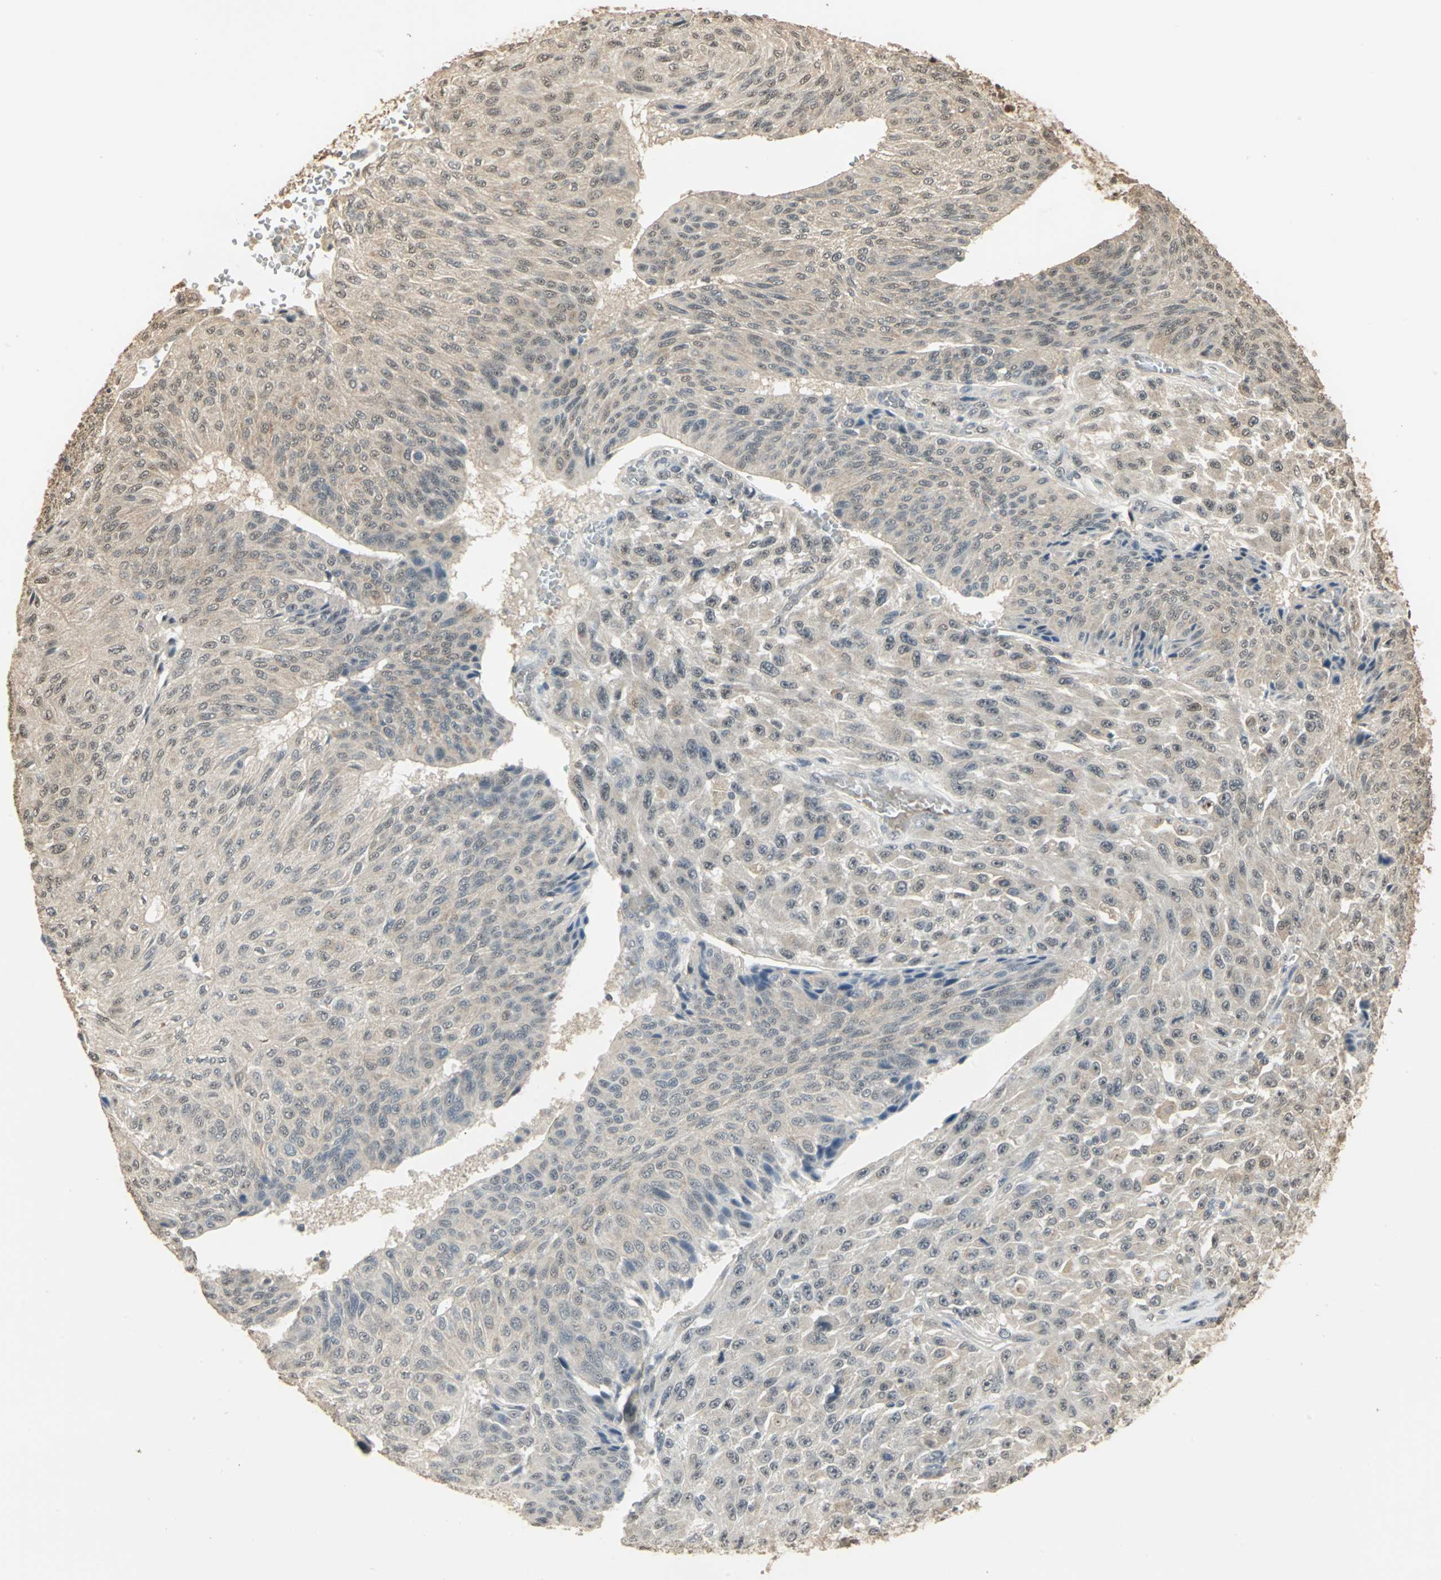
{"staining": {"intensity": "weak", "quantity": "25%-75%", "location": "cytoplasmic/membranous"}, "tissue": "urothelial cancer", "cell_type": "Tumor cells", "image_type": "cancer", "snomed": [{"axis": "morphology", "description": "Urothelial carcinoma, High grade"}, {"axis": "topography", "description": "Urinary bladder"}], "caption": "Human high-grade urothelial carcinoma stained for a protein (brown) exhibits weak cytoplasmic/membranous positive positivity in about 25%-75% of tumor cells.", "gene": "UCHL5", "patient": {"sex": "male", "age": 66}}